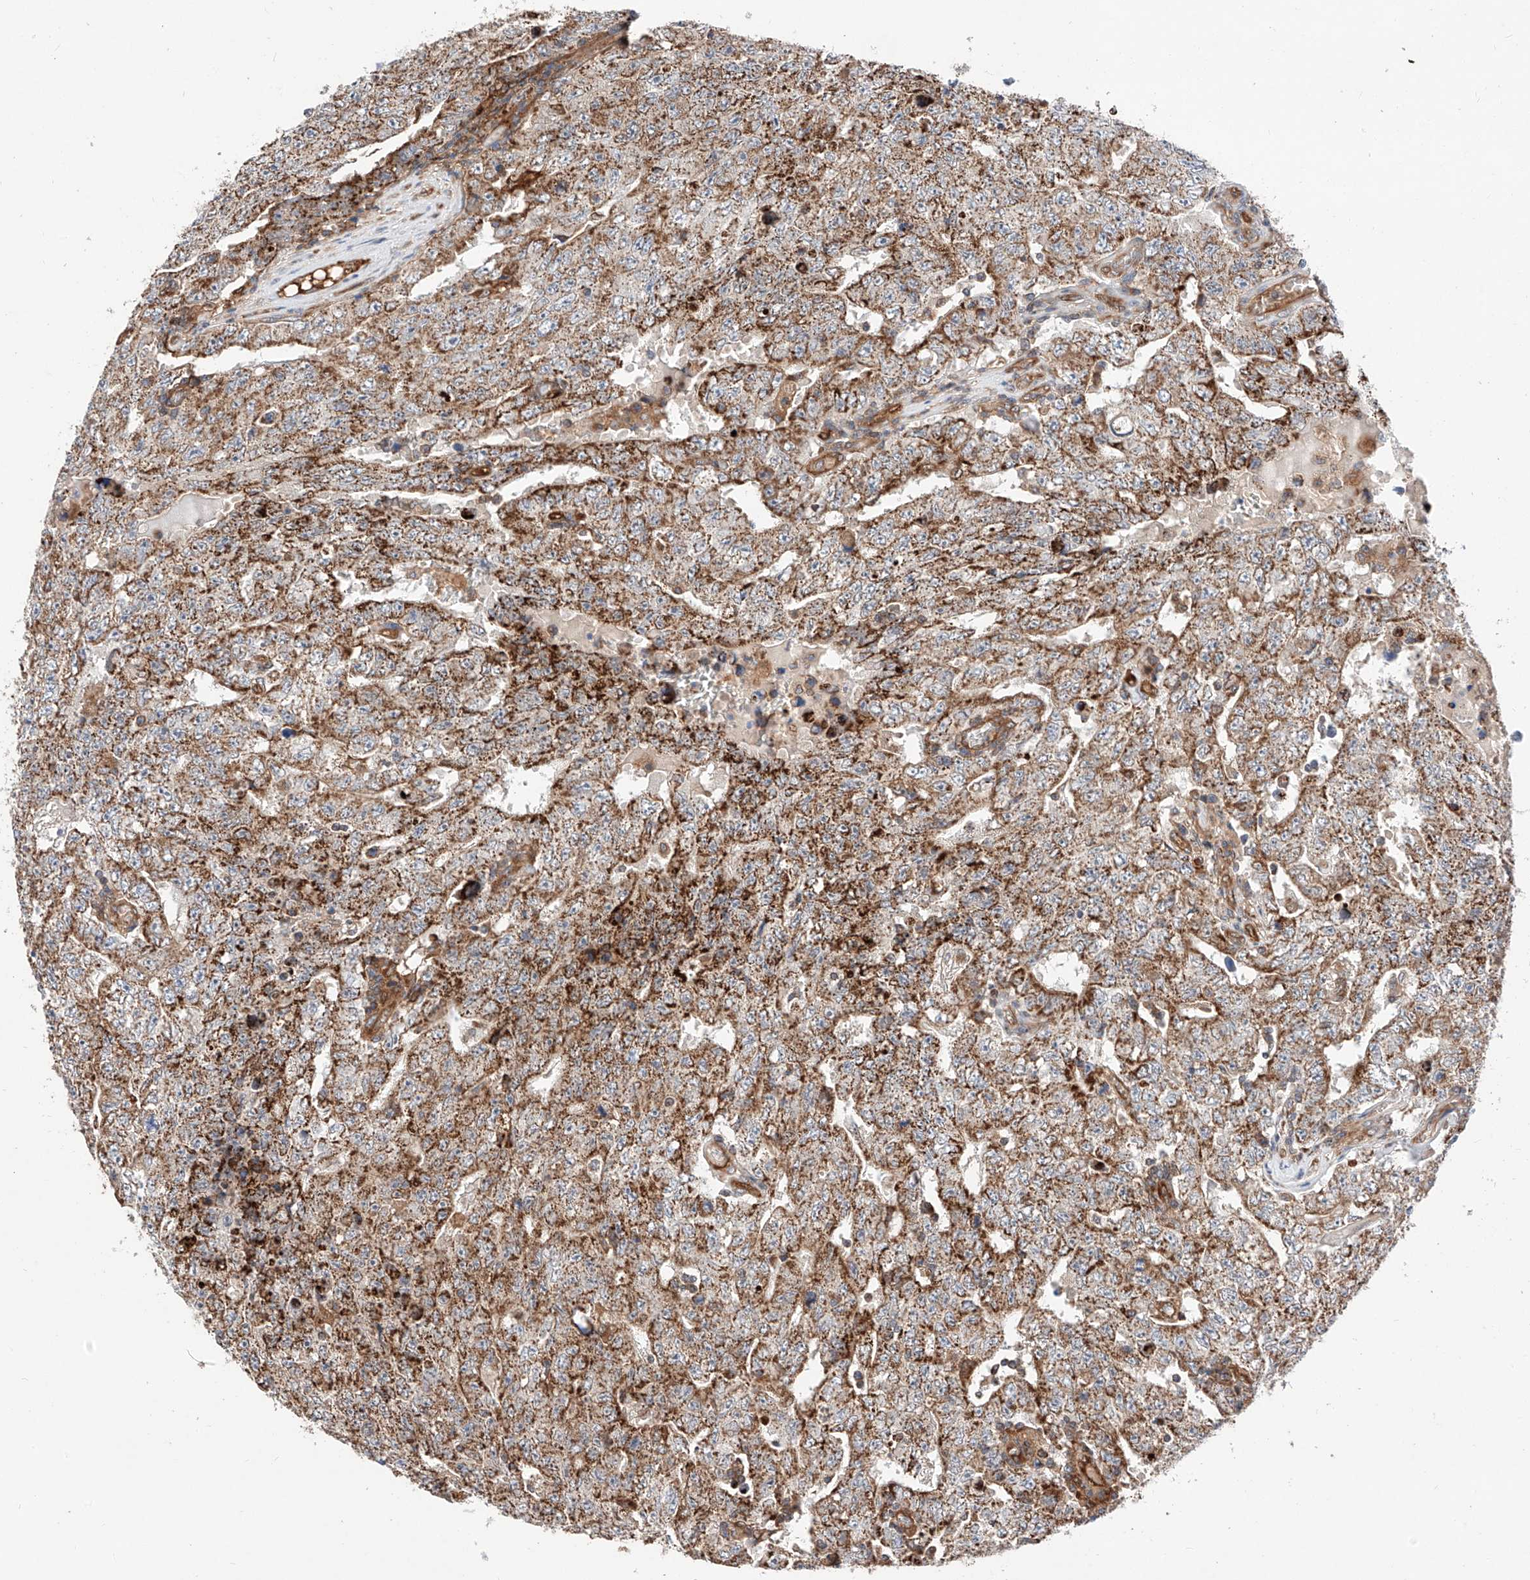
{"staining": {"intensity": "moderate", "quantity": ">75%", "location": "cytoplasmic/membranous"}, "tissue": "testis cancer", "cell_type": "Tumor cells", "image_type": "cancer", "snomed": [{"axis": "morphology", "description": "Carcinoma, Embryonal, NOS"}, {"axis": "topography", "description": "Testis"}], "caption": "Immunohistochemical staining of human testis cancer reveals moderate cytoplasmic/membranous protein staining in about >75% of tumor cells.", "gene": "NR1D1", "patient": {"sex": "male", "age": 26}}